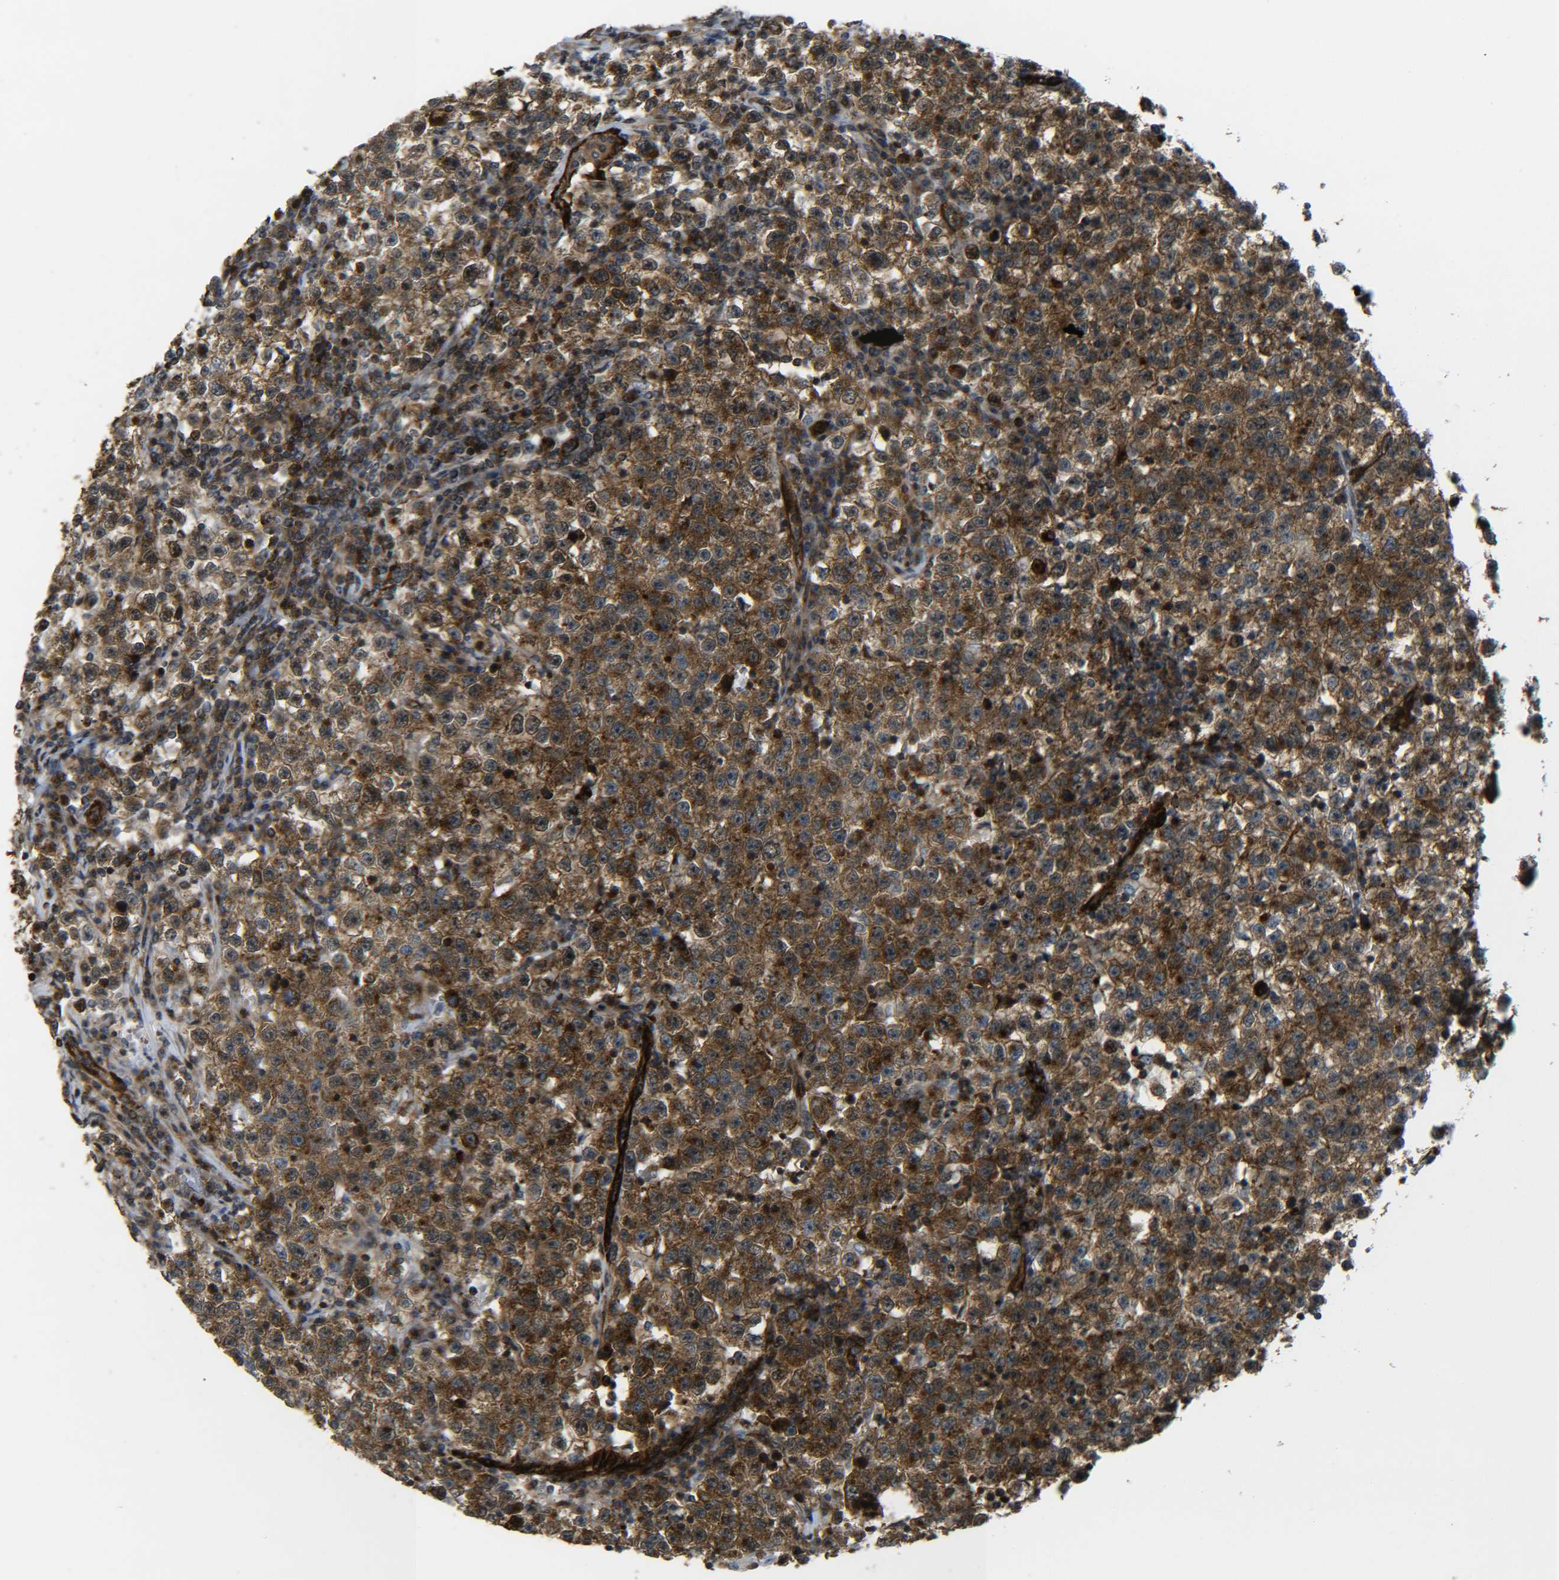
{"staining": {"intensity": "moderate", "quantity": ">75%", "location": "cytoplasmic/membranous"}, "tissue": "testis cancer", "cell_type": "Tumor cells", "image_type": "cancer", "snomed": [{"axis": "morphology", "description": "Seminoma, NOS"}, {"axis": "topography", "description": "Testis"}], "caption": "High-power microscopy captured an immunohistochemistry (IHC) micrograph of testis cancer, revealing moderate cytoplasmic/membranous positivity in about >75% of tumor cells.", "gene": "ECE1", "patient": {"sex": "male", "age": 22}}